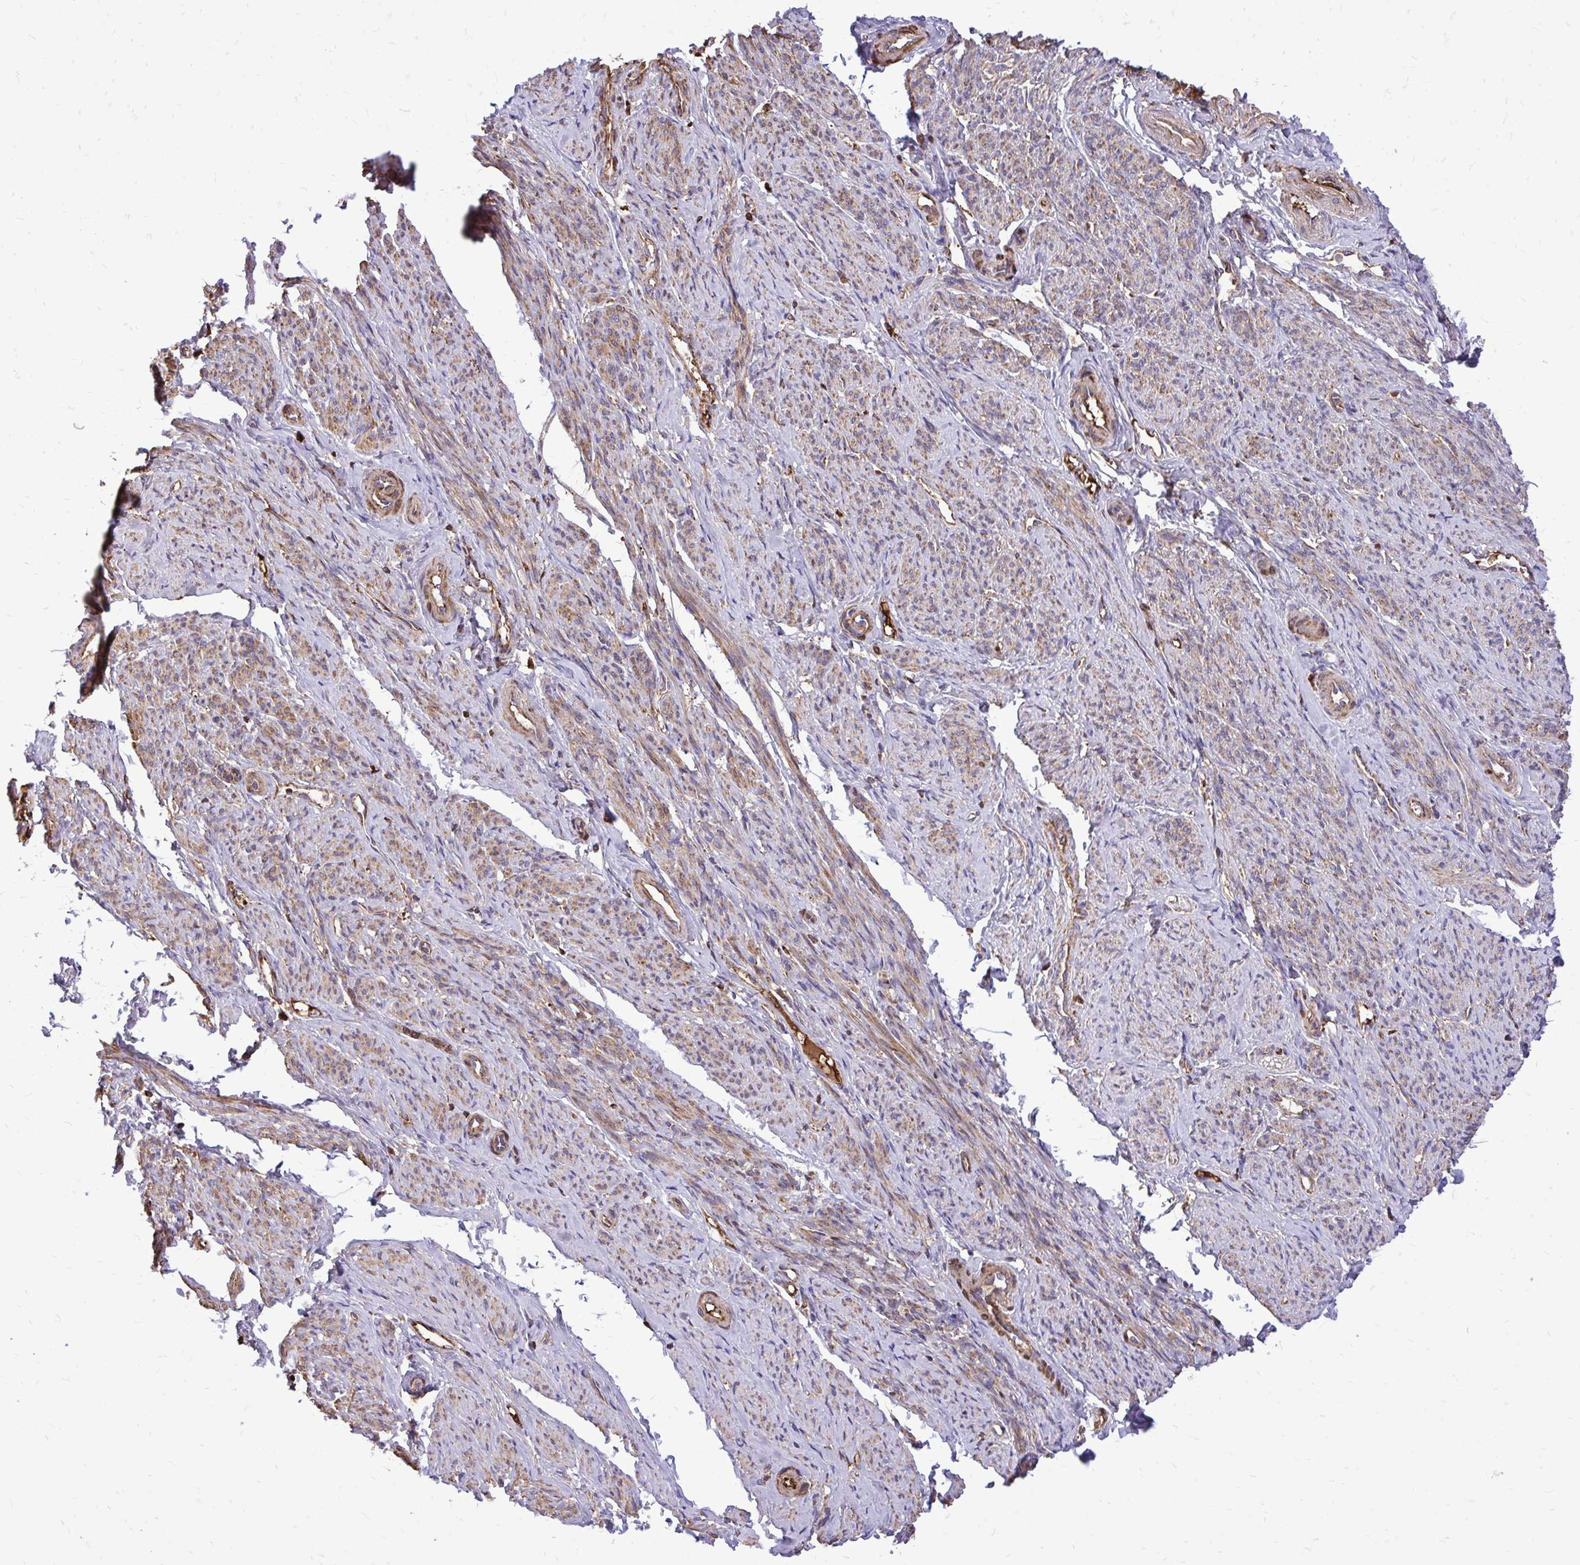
{"staining": {"intensity": "moderate", "quantity": ">75%", "location": "cytoplasmic/membranous"}, "tissue": "smooth muscle", "cell_type": "Smooth muscle cells", "image_type": "normal", "snomed": [{"axis": "morphology", "description": "Normal tissue, NOS"}, {"axis": "topography", "description": "Smooth muscle"}], "caption": "Brown immunohistochemical staining in normal smooth muscle exhibits moderate cytoplasmic/membranous expression in about >75% of smooth muscle cells. Nuclei are stained in blue.", "gene": "ATP13A2", "patient": {"sex": "female", "age": 65}}